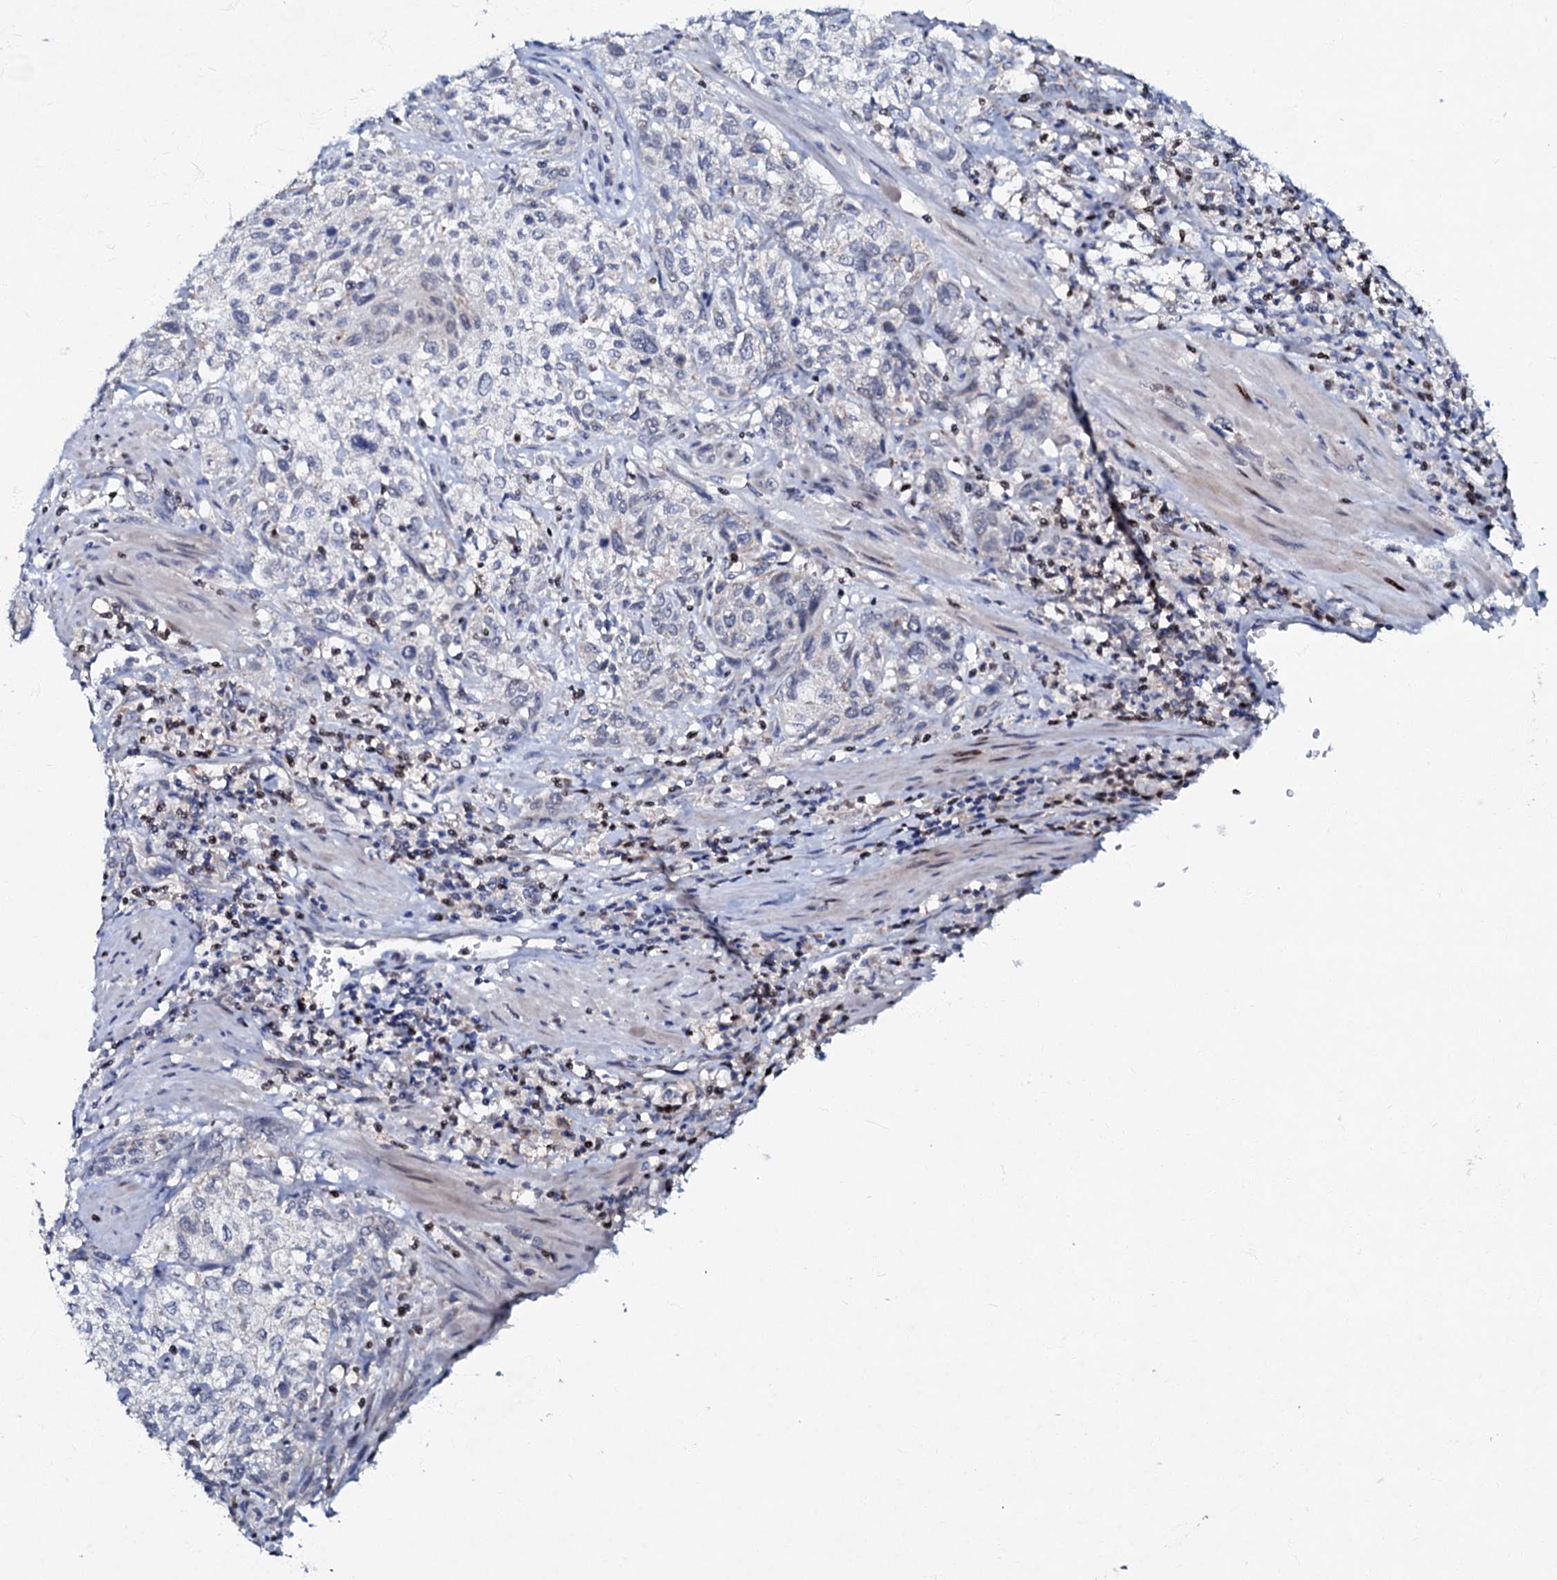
{"staining": {"intensity": "negative", "quantity": "none", "location": "none"}, "tissue": "urothelial cancer", "cell_type": "Tumor cells", "image_type": "cancer", "snomed": [{"axis": "morphology", "description": "Normal tissue, NOS"}, {"axis": "morphology", "description": "Urothelial carcinoma, NOS"}, {"axis": "topography", "description": "Urinary bladder"}, {"axis": "topography", "description": "Peripheral nerve tissue"}], "caption": "Immunohistochemical staining of urothelial cancer exhibits no significant staining in tumor cells.", "gene": "MRPL51", "patient": {"sex": "male", "age": 35}}